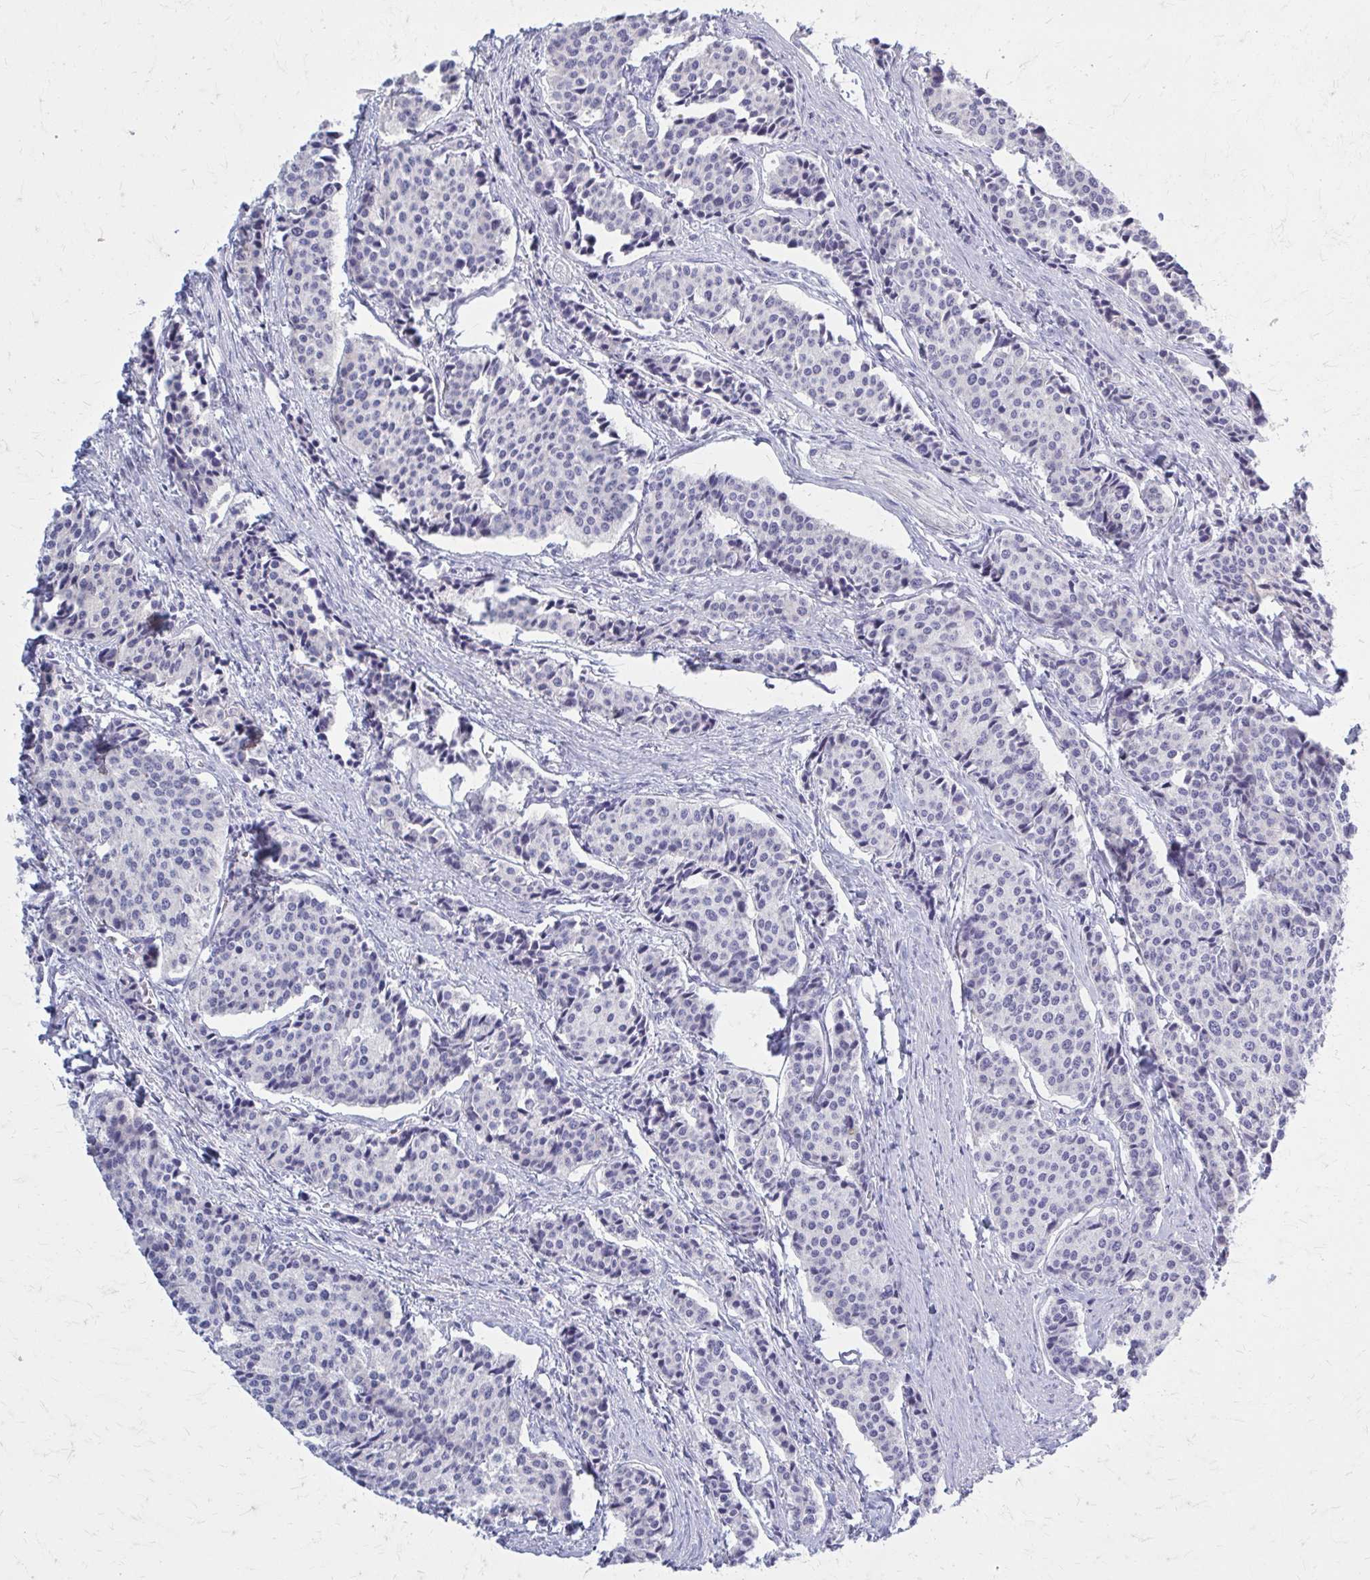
{"staining": {"intensity": "negative", "quantity": "none", "location": "none"}, "tissue": "carcinoid", "cell_type": "Tumor cells", "image_type": "cancer", "snomed": [{"axis": "morphology", "description": "Carcinoid, malignant, NOS"}, {"axis": "topography", "description": "Small intestine"}], "caption": "Tumor cells show no significant staining in carcinoid (malignant).", "gene": "SERPIND1", "patient": {"sex": "male", "age": 73}}